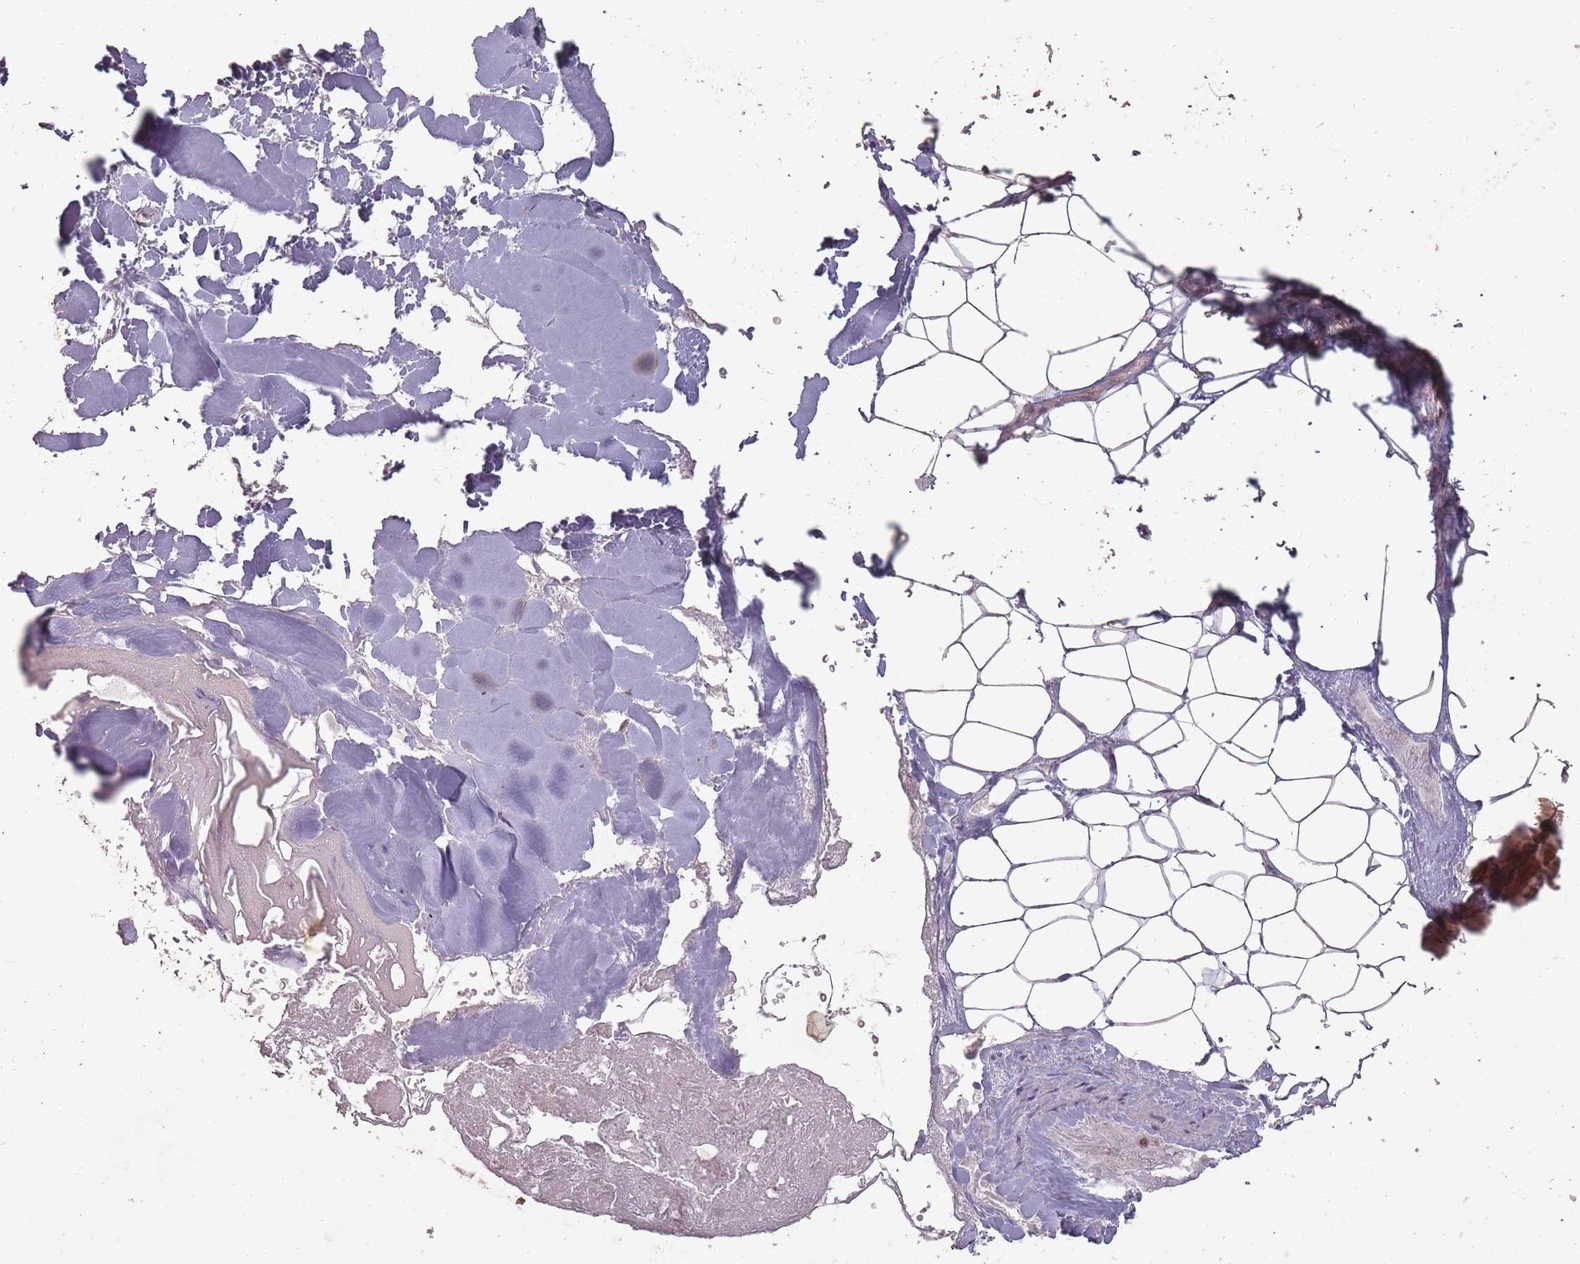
{"staining": {"intensity": "moderate", "quantity": ">75%", "location": "cytoplasmic/membranous"}, "tissue": "adipose tissue", "cell_type": "Adipocytes", "image_type": "normal", "snomed": [{"axis": "morphology", "description": "Normal tissue, NOS"}, {"axis": "topography", "description": "Peripheral nerve tissue"}], "caption": "Moderate cytoplasmic/membranous staining is appreciated in about >75% of adipocytes in normal adipose tissue.", "gene": "CNOT8", "patient": {"sex": "male", "age": 74}}